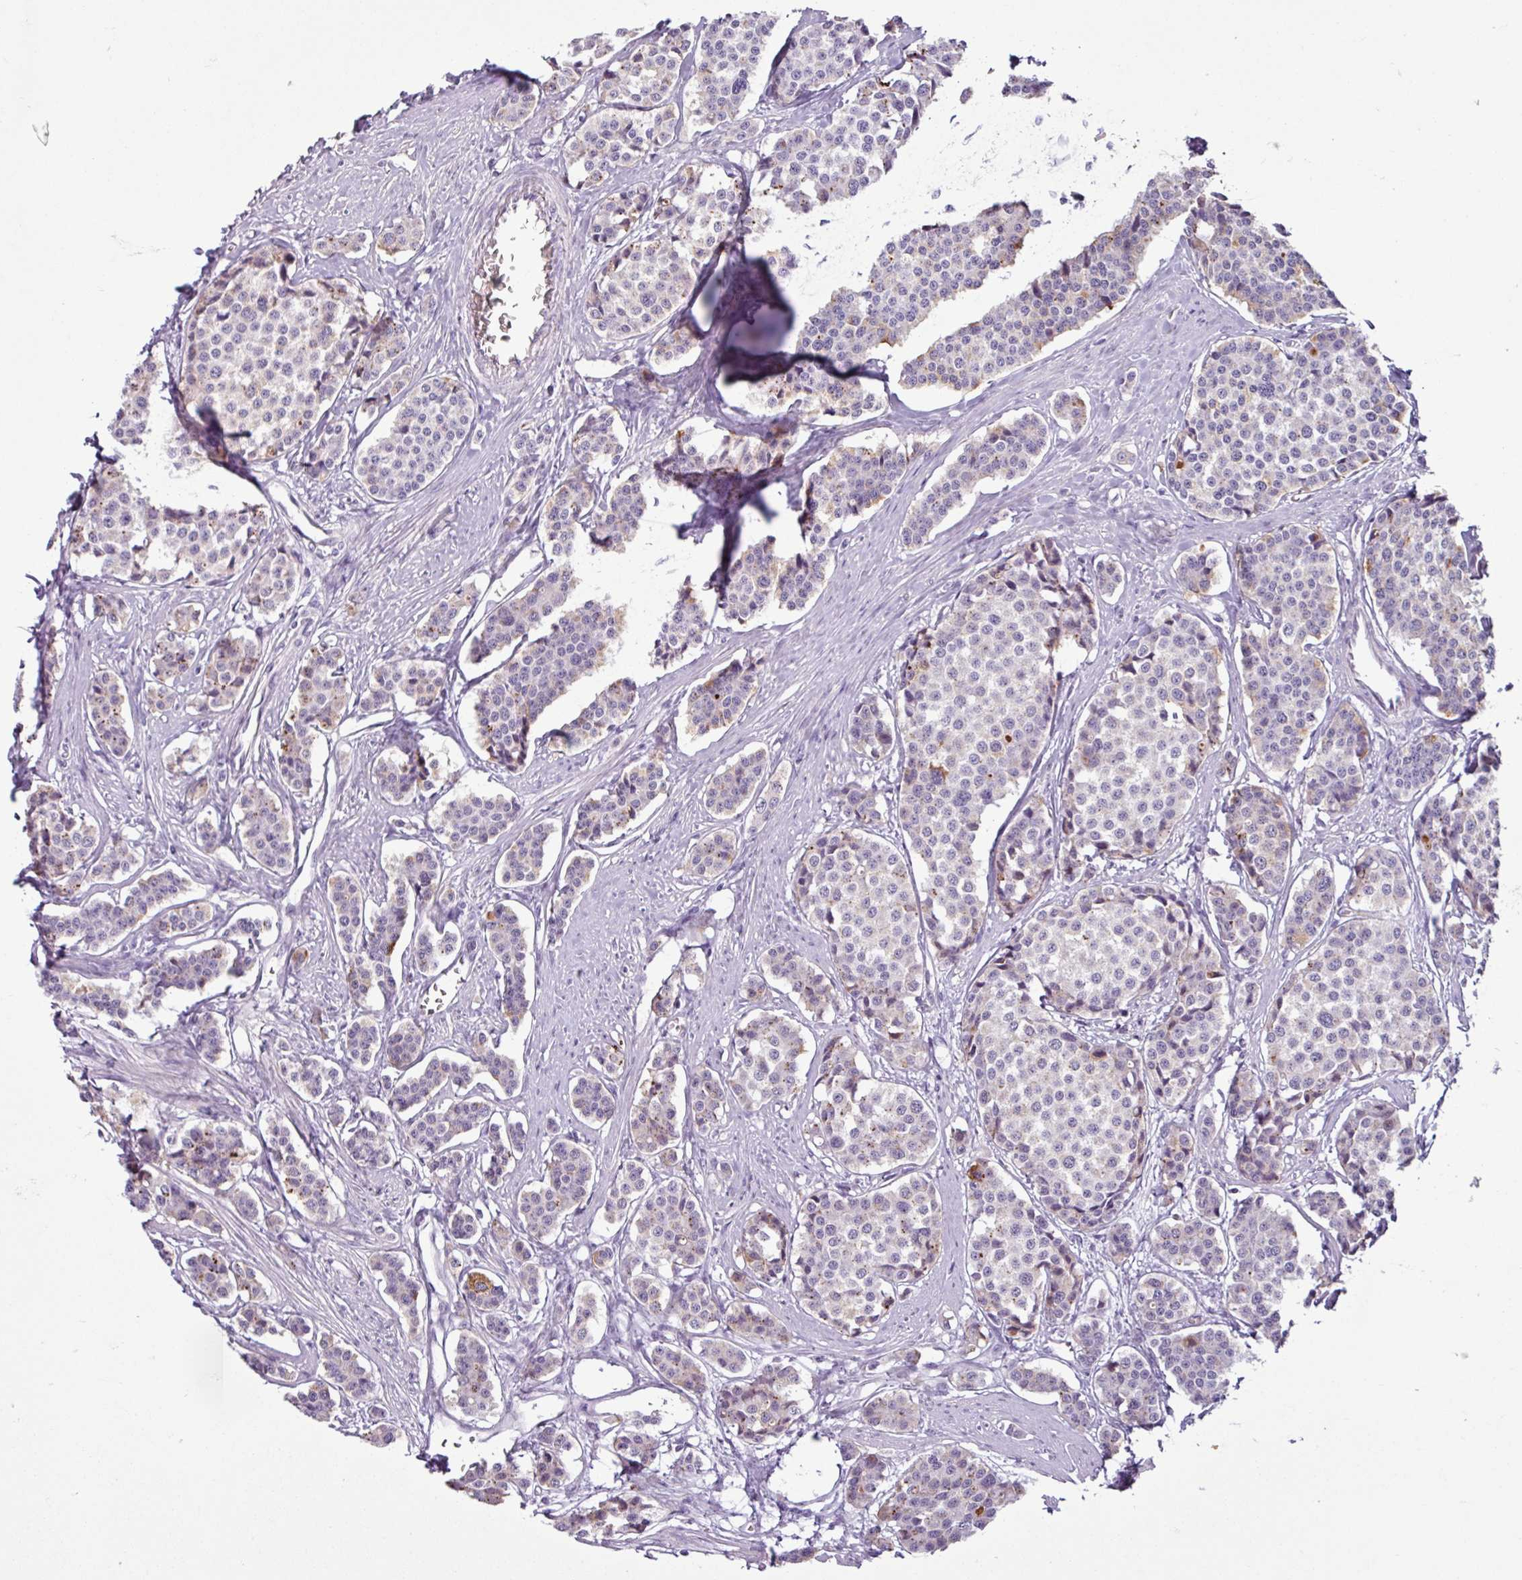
{"staining": {"intensity": "weak", "quantity": "<25%", "location": "cytoplasmic/membranous"}, "tissue": "carcinoid", "cell_type": "Tumor cells", "image_type": "cancer", "snomed": [{"axis": "morphology", "description": "Carcinoid, malignant, NOS"}, {"axis": "topography", "description": "Small intestine"}], "caption": "Immunohistochemistry of human carcinoid displays no staining in tumor cells. (DAB immunohistochemistry (IHC) visualized using brightfield microscopy, high magnification).", "gene": "C9orf24", "patient": {"sex": "male", "age": 60}}